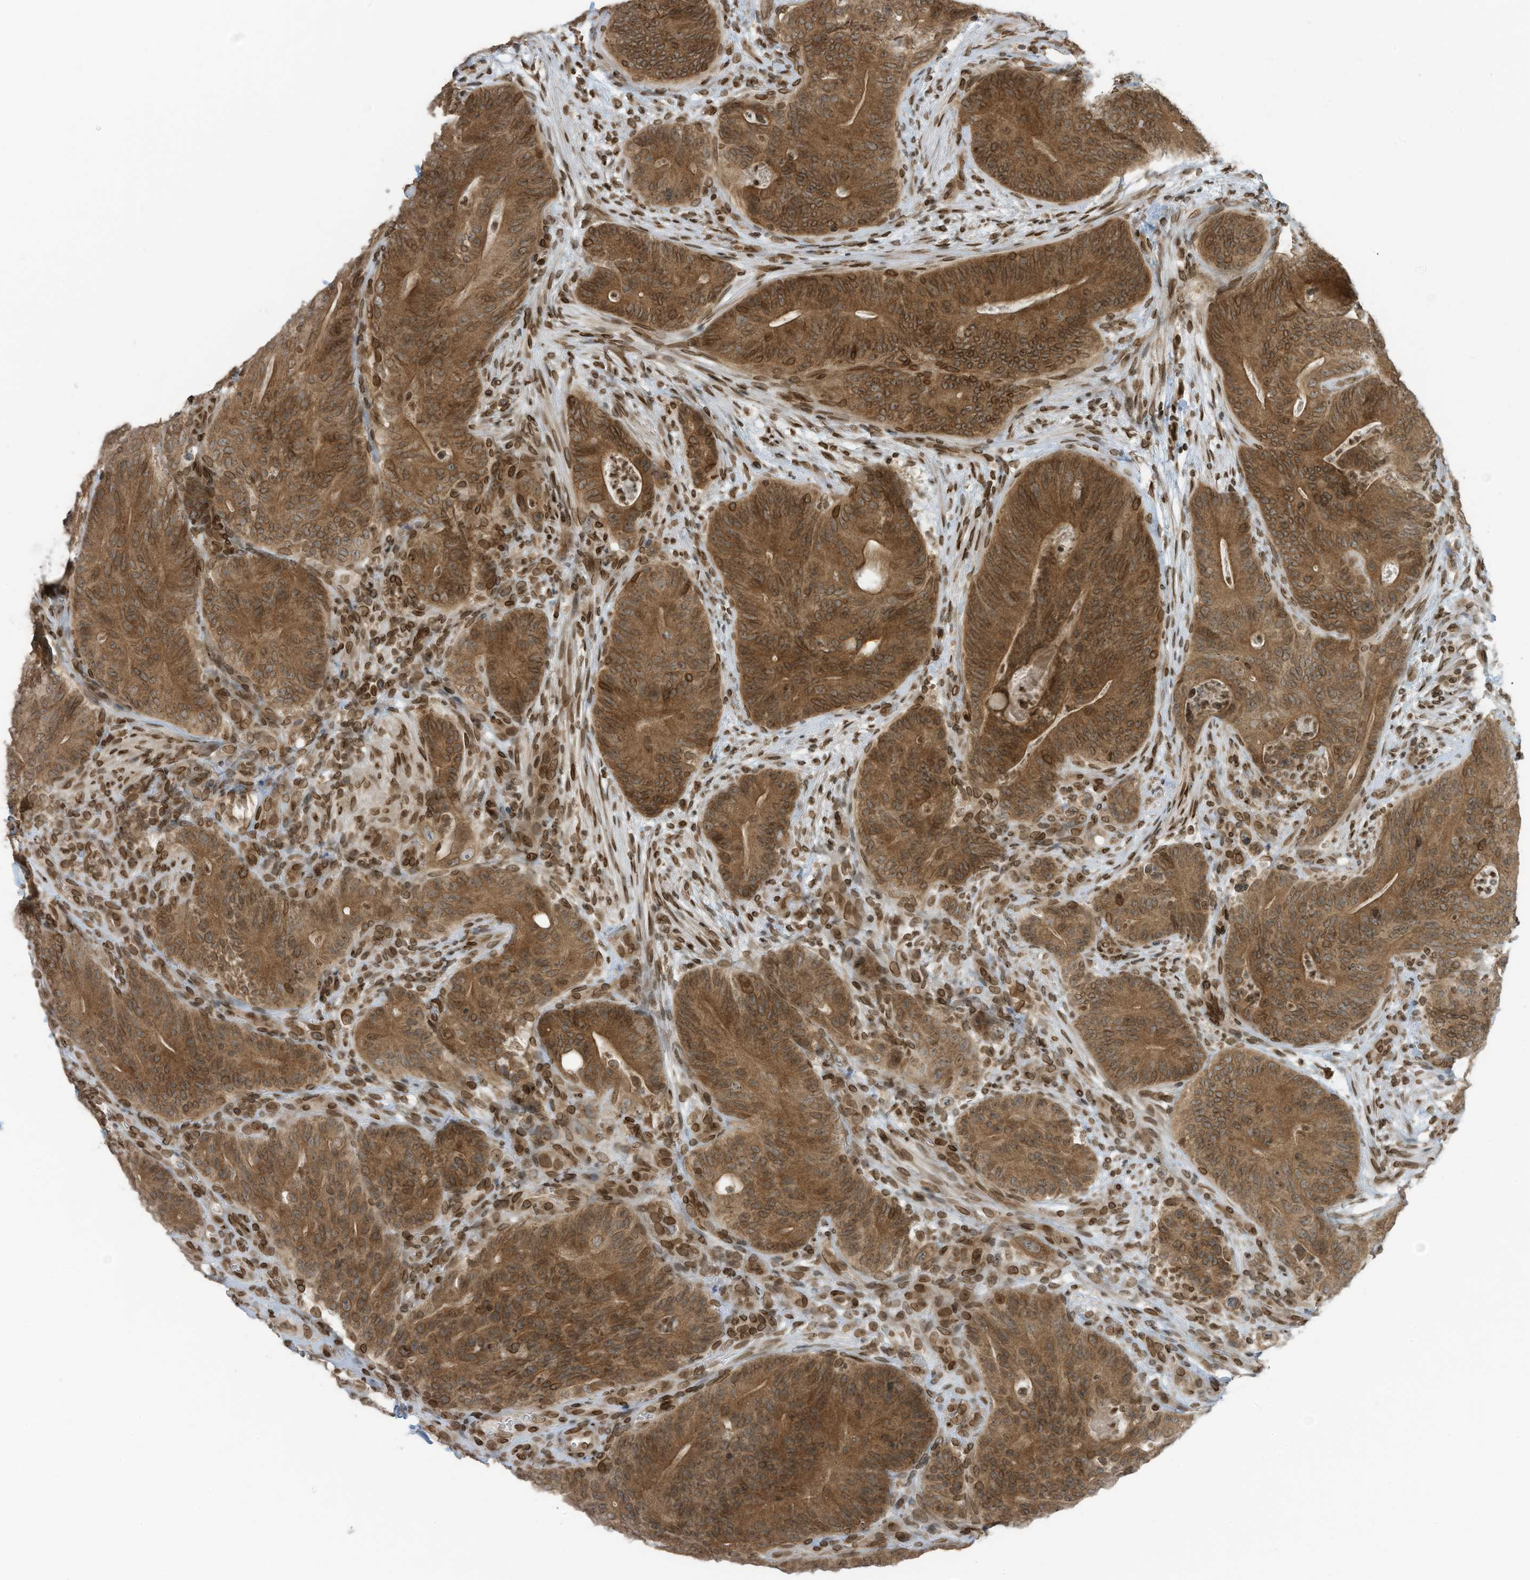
{"staining": {"intensity": "moderate", "quantity": ">75%", "location": "cytoplasmic/membranous,nuclear"}, "tissue": "colorectal cancer", "cell_type": "Tumor cells", "image_type": "cancer", "snomed": [{"axis": "morphology", "description": "Normal tissue, NOS"}, {"axis": "topography", "description": "Colon"}], "caption": "Brown immunohistochemical staining in colorectal cancer displays moderate cytoplasmic/membranous and nuclear expression in approximately >75% of tumor cells.", "gene": "RABL3", "patient": {"sex": "female", "age": 82}}